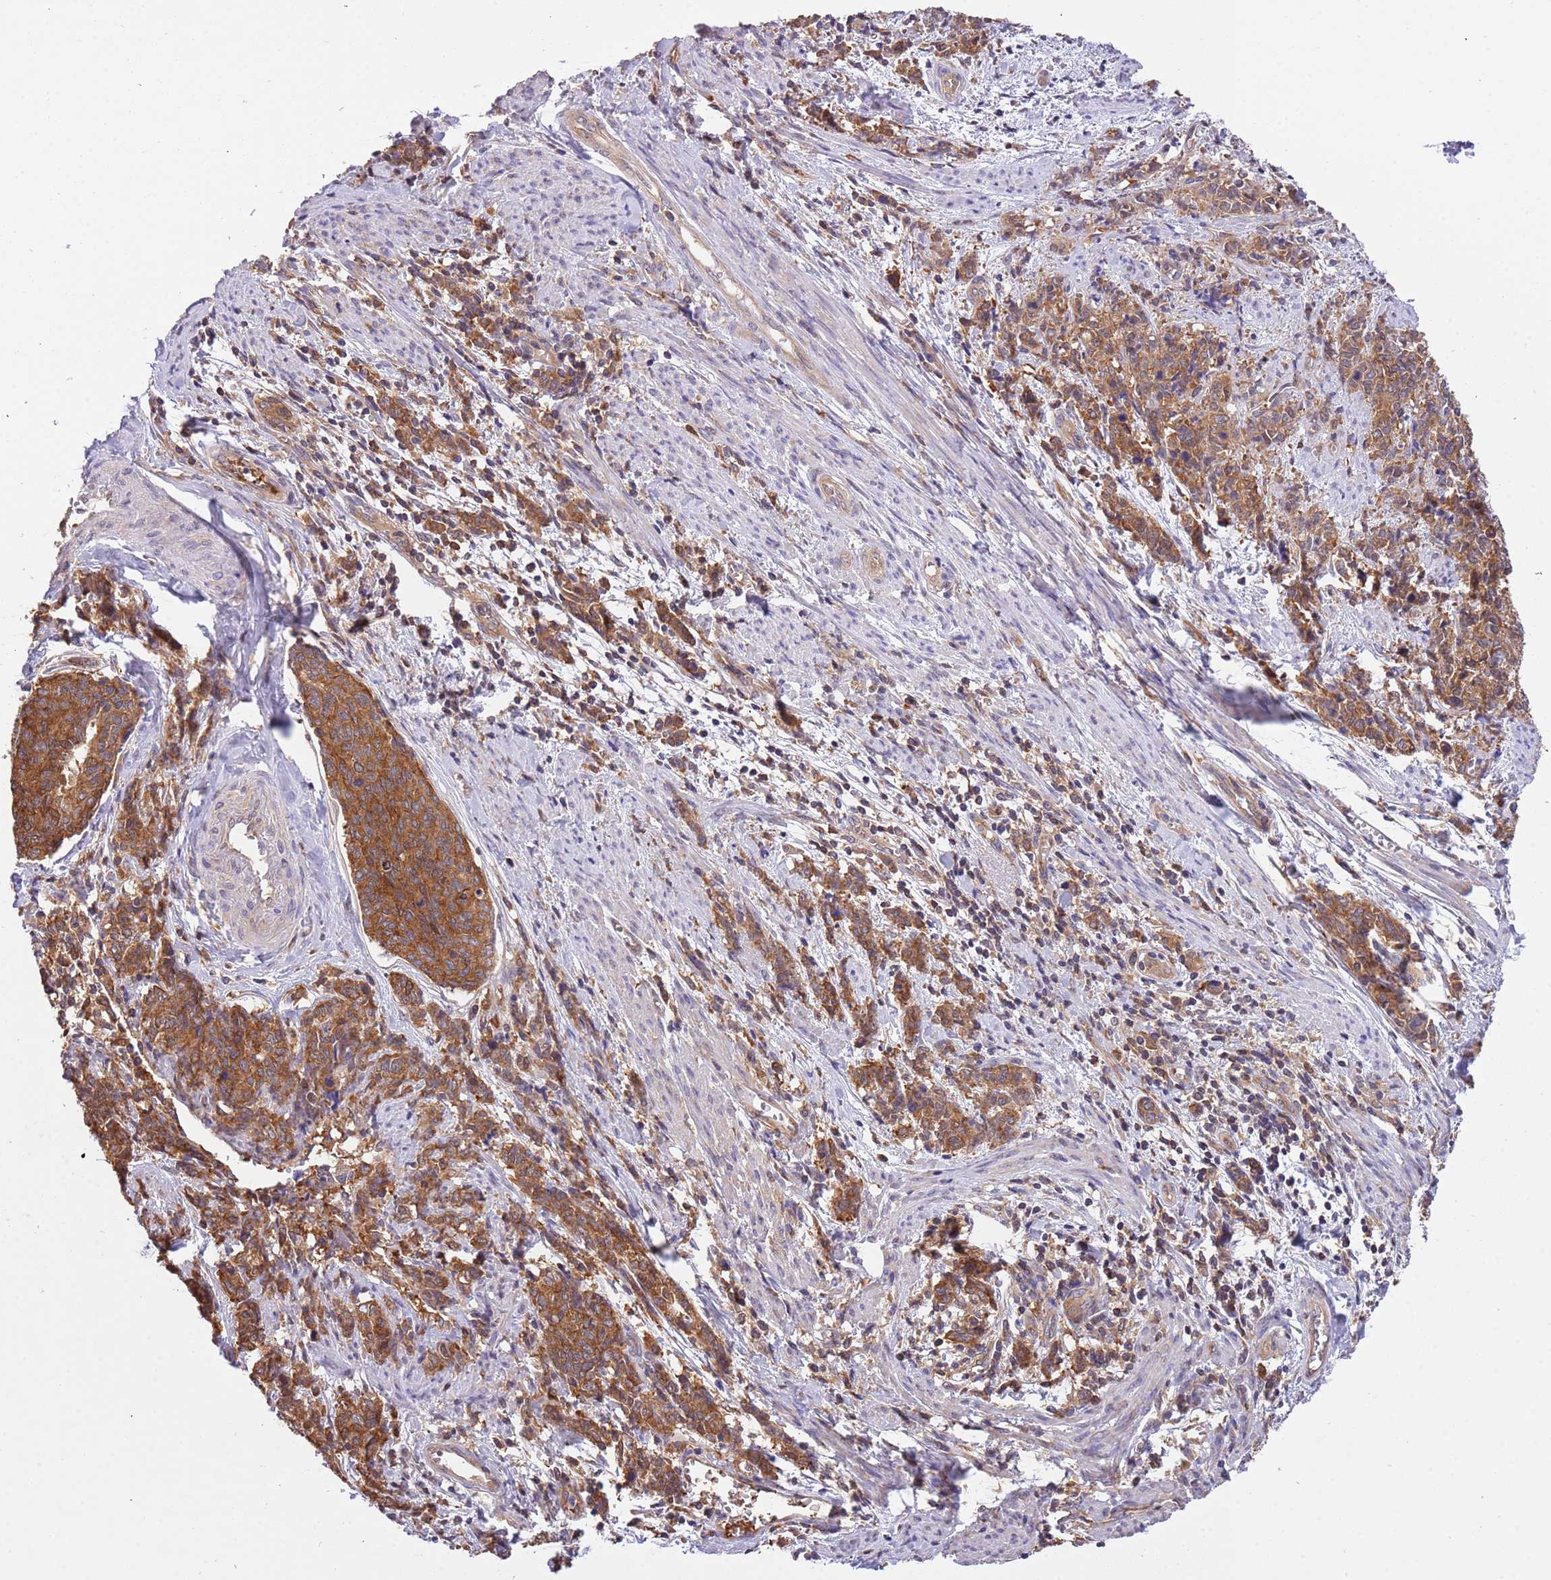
{"staining": {"intensity": "strong", "quantity": ">75%", "location": "cytoplasmic/membranous"}, "tissue": "cervical cancer", "cell_type": "Tumor cells", "image_type": "cancer", "snomed": [{"axis": "morphology", "description": "Squamous cell carcinoma, NOS"}, {"axis": "topography", "description": "Cervix"}], "caption": "A high-resolution micrograph shows IHC staining of squamous cell carcinoma (cervical), which exhibits strong cytoplasmic/membranous expression in approximately >75% of tumor cells.", "gene": "STIP1", "patient": {"sex": "female", "age": 60}}